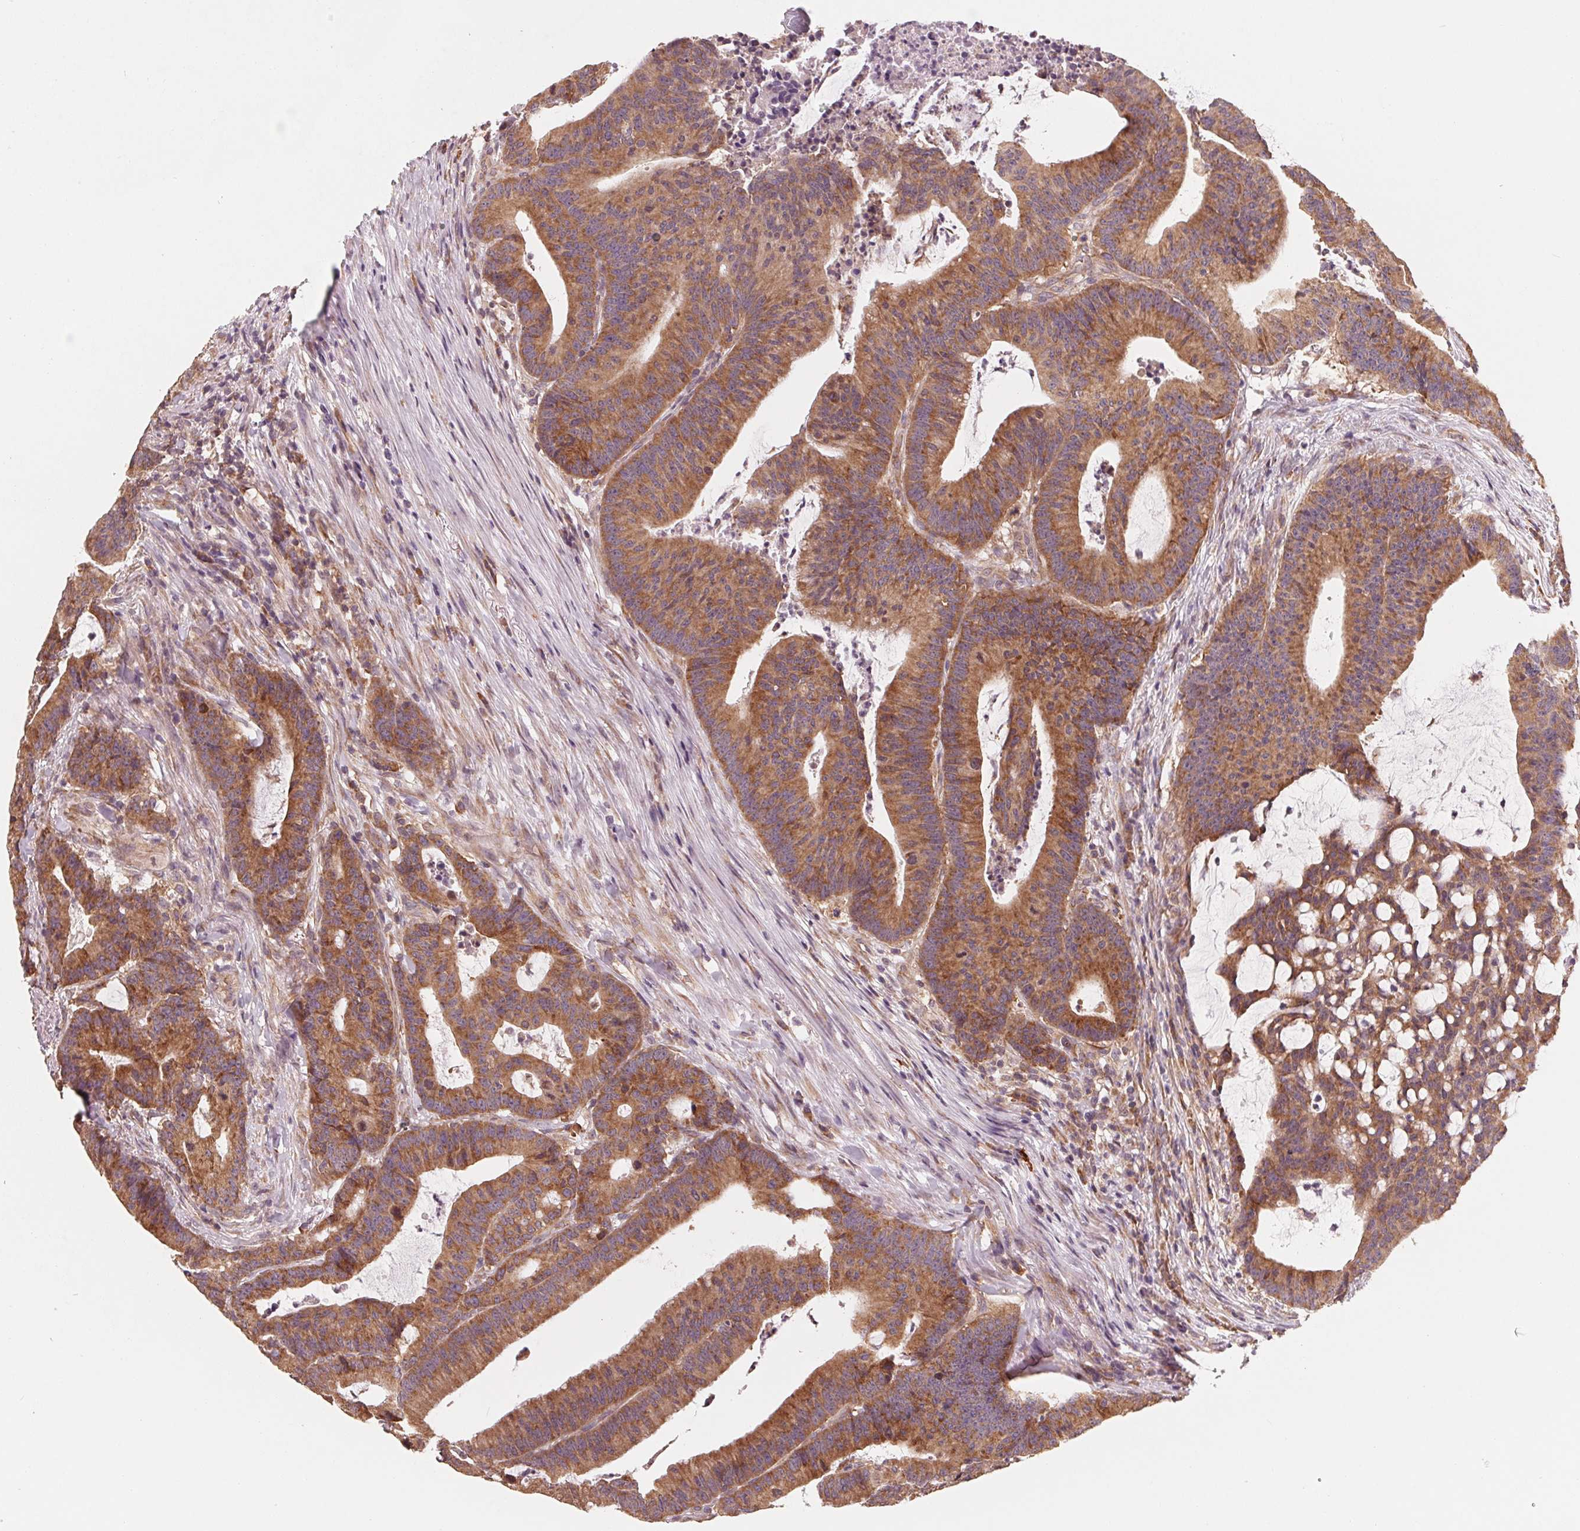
{"staining": {"intensity": "moderate", "quantity": ">75%", "location": "cytoplasmic/membranous"}, "tissue": "colorectal cancer", "cell_type": "Tumor cells", "image_type": "cancer", "snomed": [{"axis": "morphology", "description": "Adenocarcinoma, NOS"}, {"axis": "topography", "description": "Colon"}], "caption": "Immunohistochemistry (IHC) of human colorectal adenocarcinoma reveals medium levels of moderate cytoplasmic/membranous positivity in approximately >75% of tumor cells.", "gene": "GIGYF2", "patient": {"sex": "female", "age": 78}}